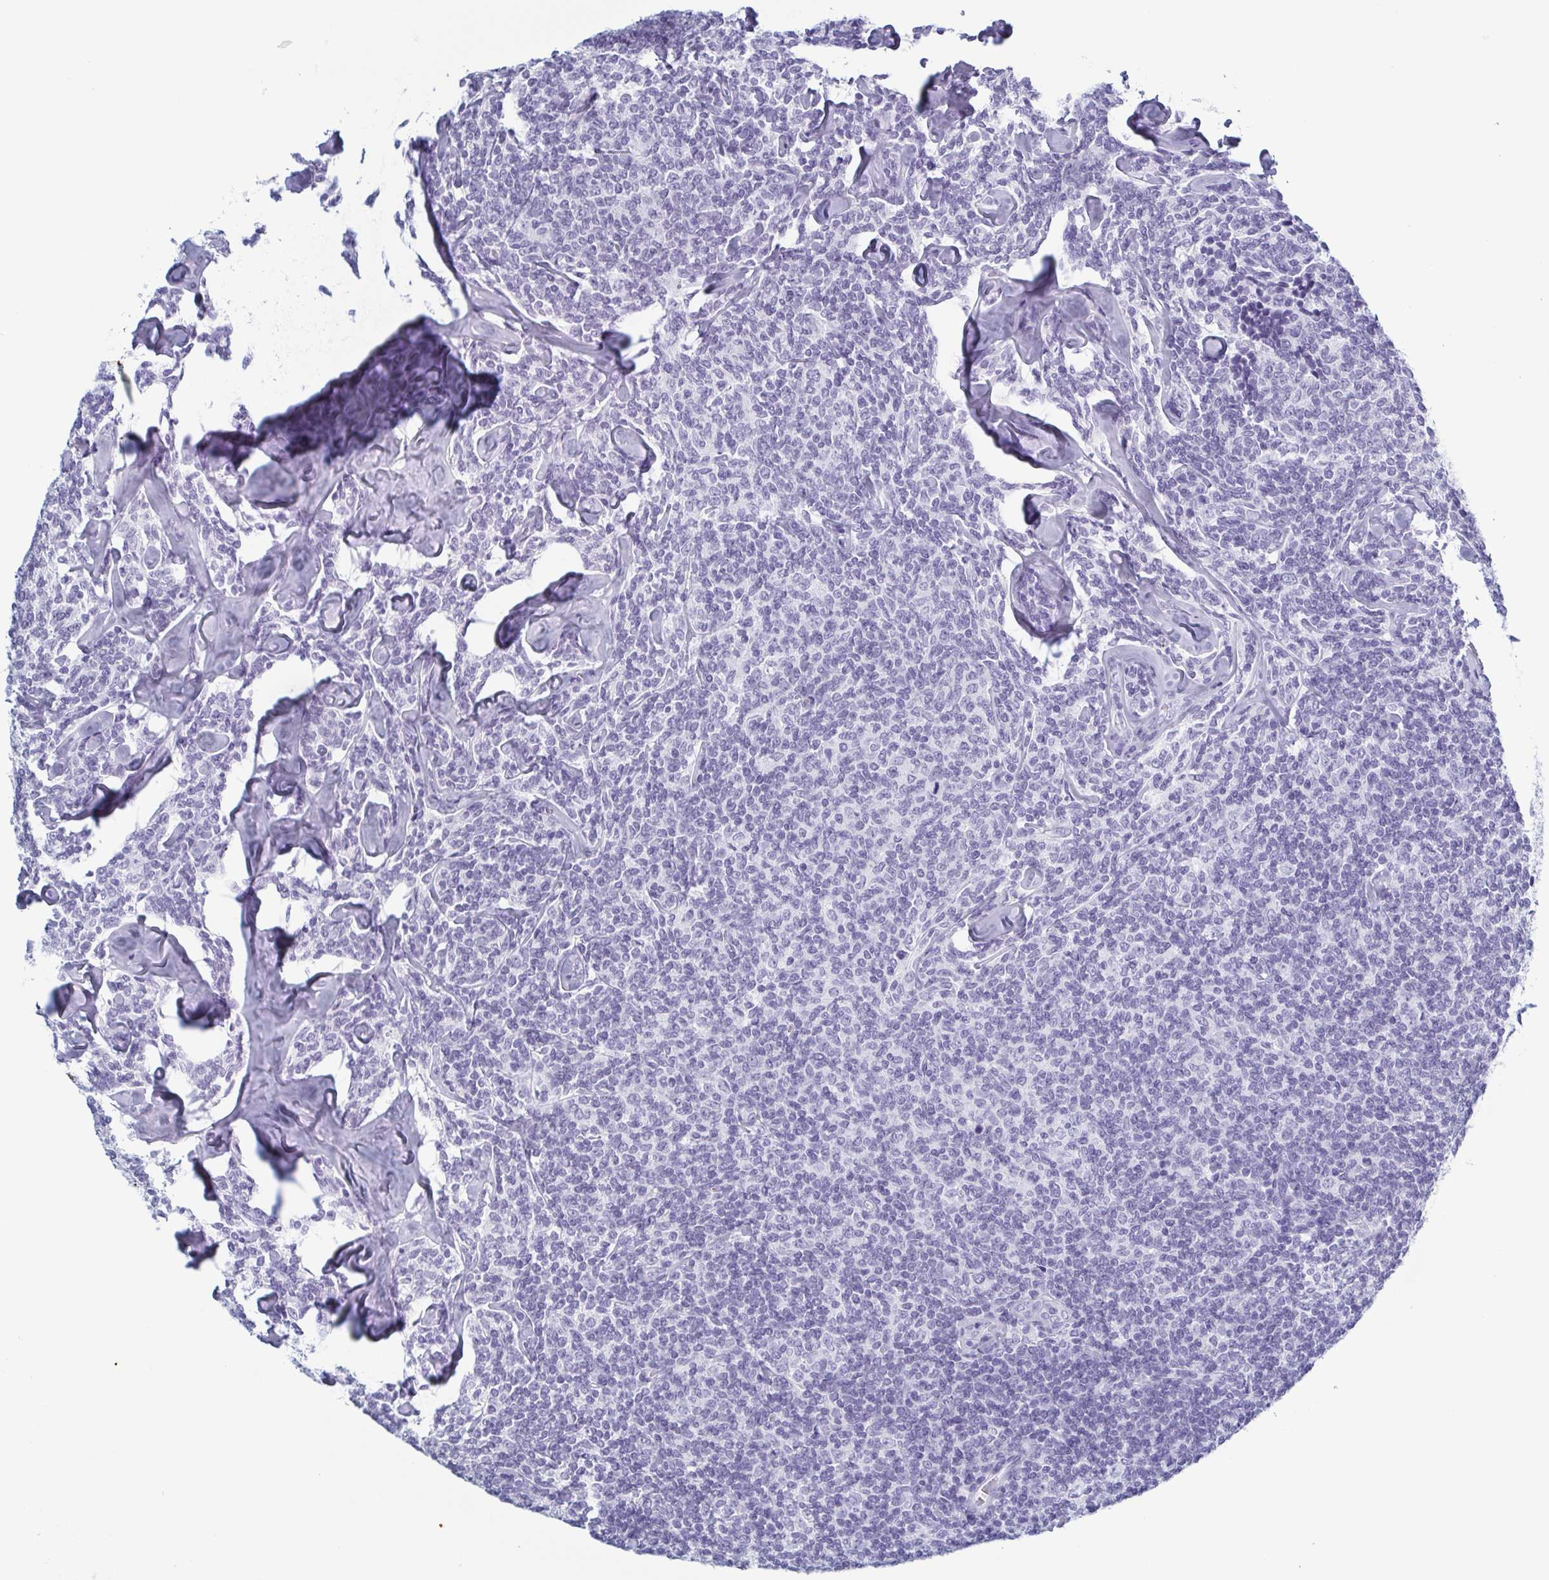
{"staining": {"intensity": "negative", "quantity": "none", "location": "none"}, "tissue": "lymphoma", "cell_type": "Tumor cells", "image_type": "cancer", "snomed": [{"axis": "morphology", "description": "Malignant lymphoma, non-Hodgkin's type, Low grade"}, {"axis": "topography", "description": "Lymph node"}], "caption": "This image is of malignant lymphoma, non-Hodgkin's type (low-grade) stained with IHC to label a protein in brown with the nuclei are counter-stained blue. There is no positivity in tumor cells.", "gene": "KRT10", "patient": {"sex": "female", "age": 56}}